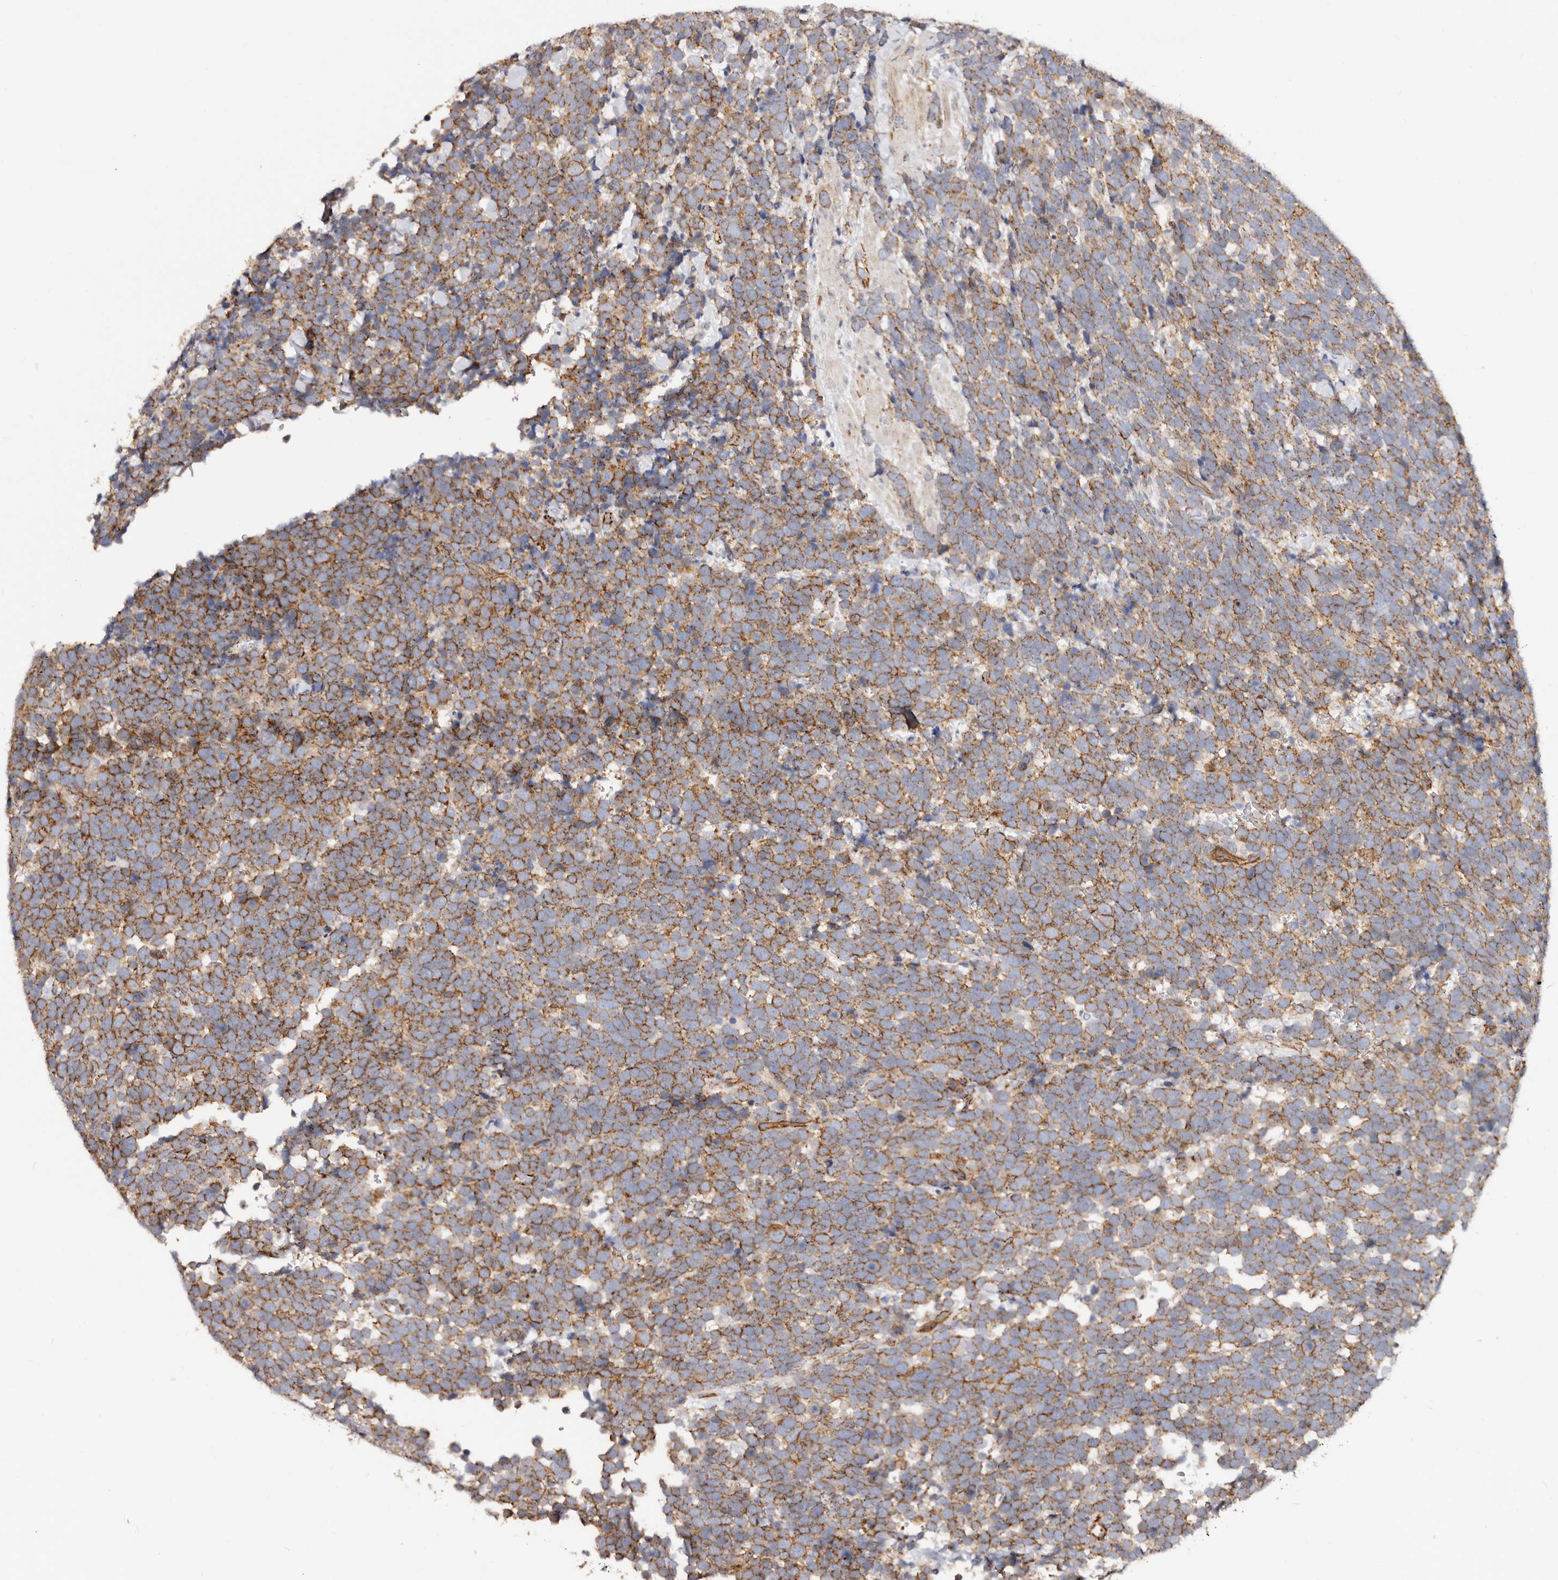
{"staining": {"intensity": "strong", "quantity": ">75%", "location": "cytoplasmic/membranous"}, "tissue": "urothelial cancer", "cell_type": "Tumor cells", "image_type": "cancer", "snomed": [{"axis": "morphology", "description": "Urothelial carcinoma, High grade"}, {"axis": "topography", "description": "Urinary bladder"}], "caption": "IHC of urothelial cancer displays high levels of strong cytoplasmic/membranous staining in about >75% of tumor cells.", "gene": "CTNNB1", "patient": {"sex": "female", "age": 82}}